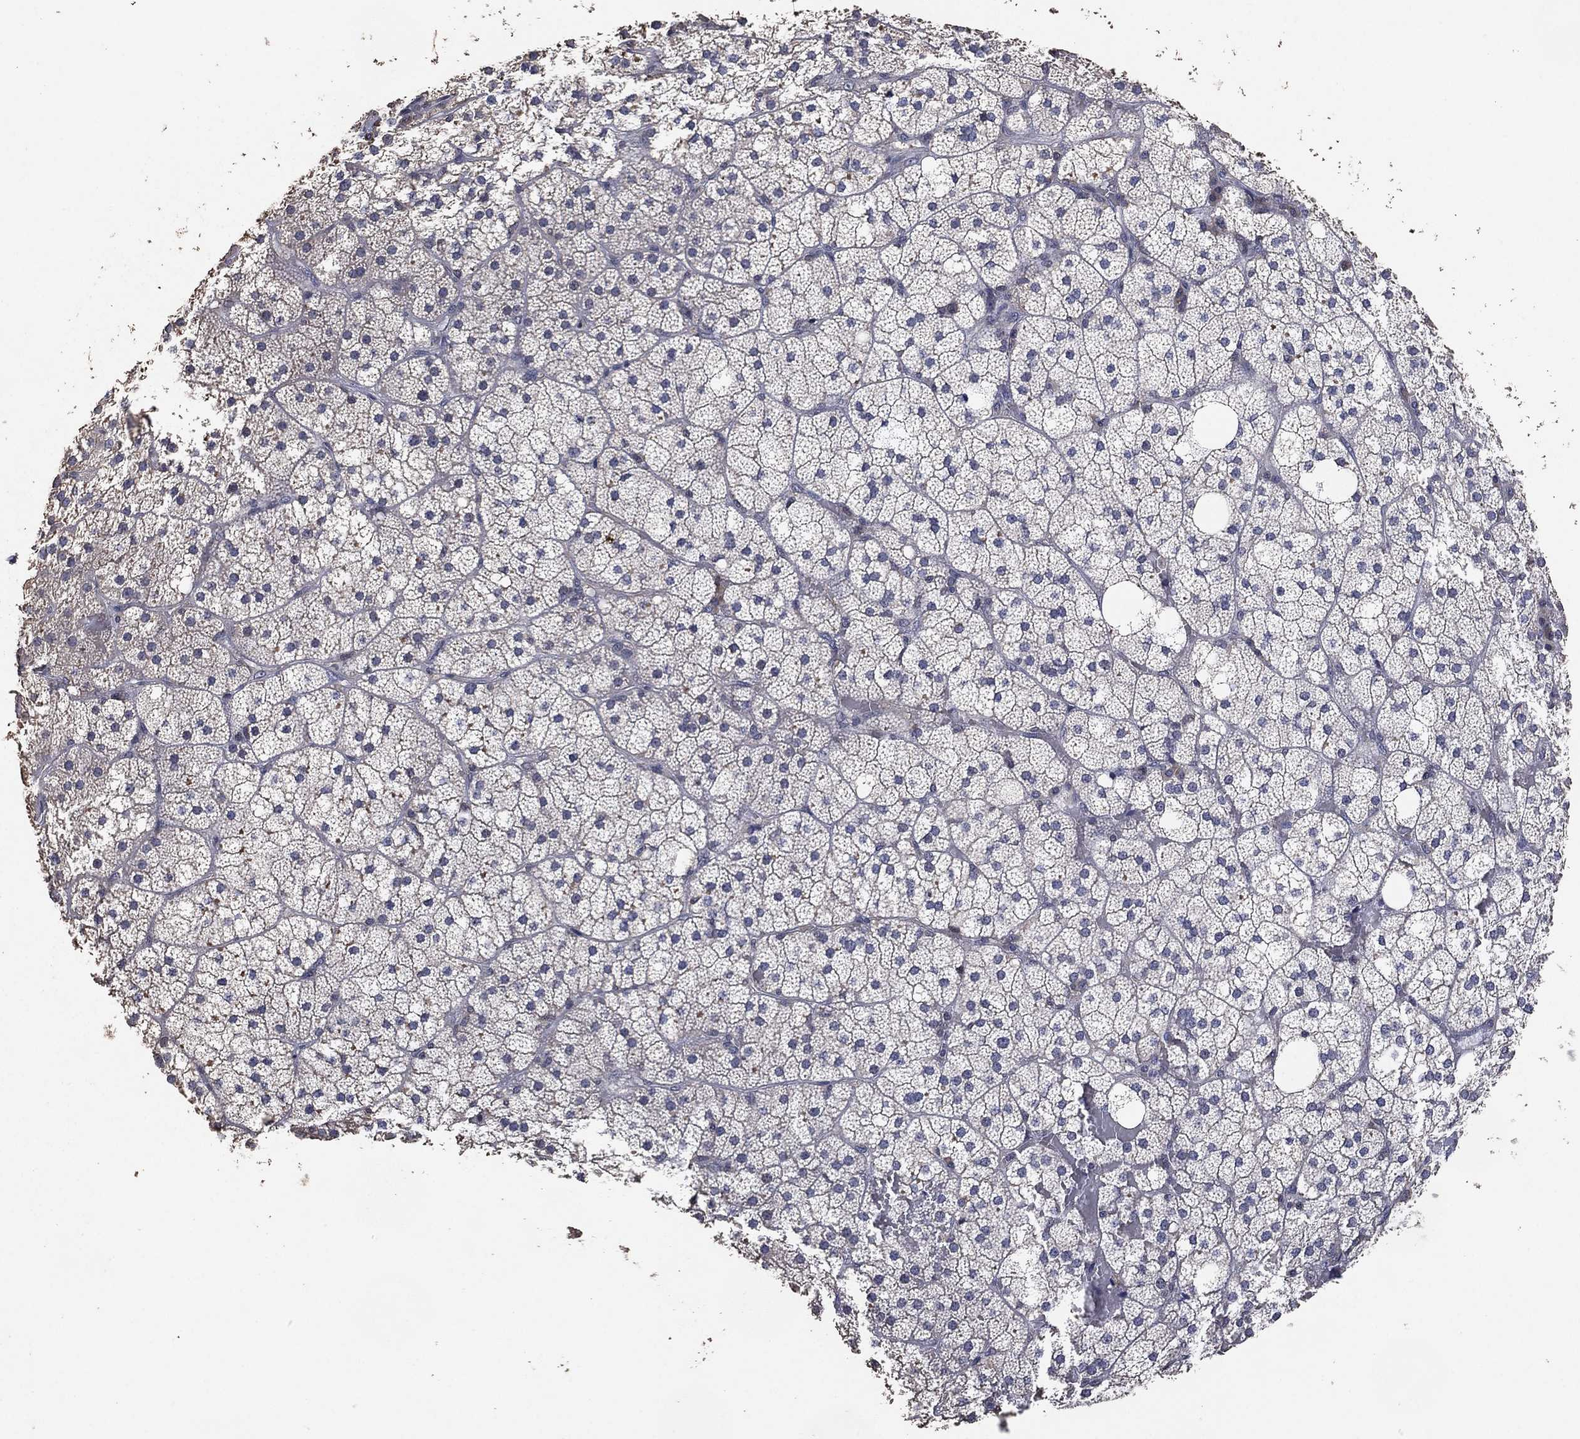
{"staining": {"intensity": "negative", "quantity": "none", "location": "none"}, "tissue": "adrenal gland", "cell_type": "Glandular cells", "image_type": "normal", "snomed": [{"axis": "morphology", "description": "Normal tissue, NOS"}, {"axis": "topography", "description": "Adrenal gland"}], "caption": "The micrograph reveals no staining of glandular cells in normal adrenal gland. (DAB immunohistochemistry (IHC) with hematoxylin counter stain).", "gene": "ADPRHL1", "patient": {"sex": "male", "age": 53}}